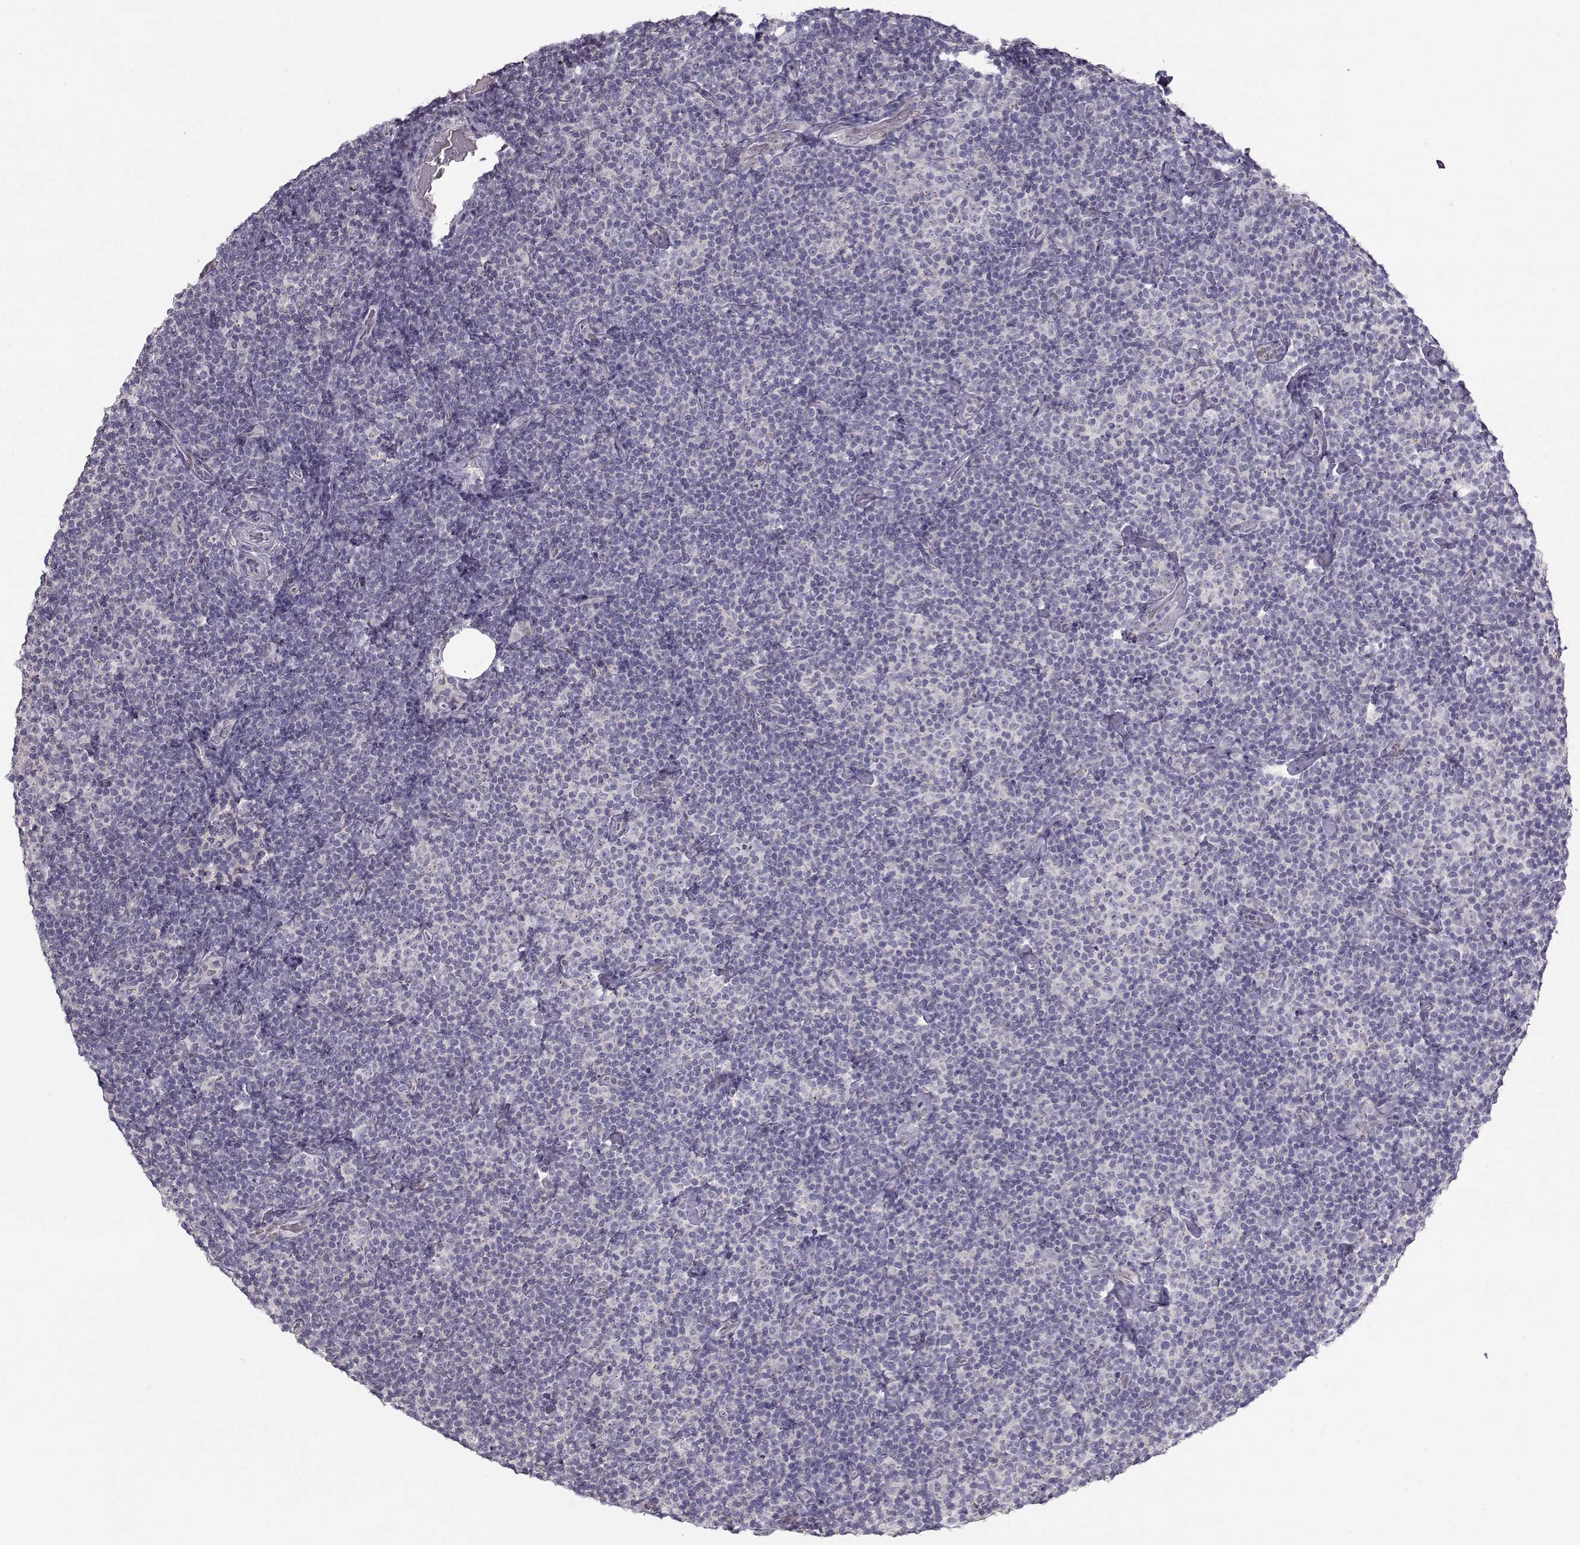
{"staining": {"intensity": "negative", "quantity": "none", "location": "none"}, "tissue": "lymphoma", "cell_type": "Tumor cells", "image_type": "cancer", "snomed": [{"axis": "morphology", "description": "Malignant lymphoma, non-Hodgkin's type, Low grade"}, {"axis": "topography", "description": "Lymph node"}], "caption": "This micrograph is of lymphoma stained with immunohistochemistry to label a protein in brown with the nuclei are counter-stained blue. There is no expression in tumor cells.", "gene": "GRK1", "patient": {"sex": "male", "age": 81}}